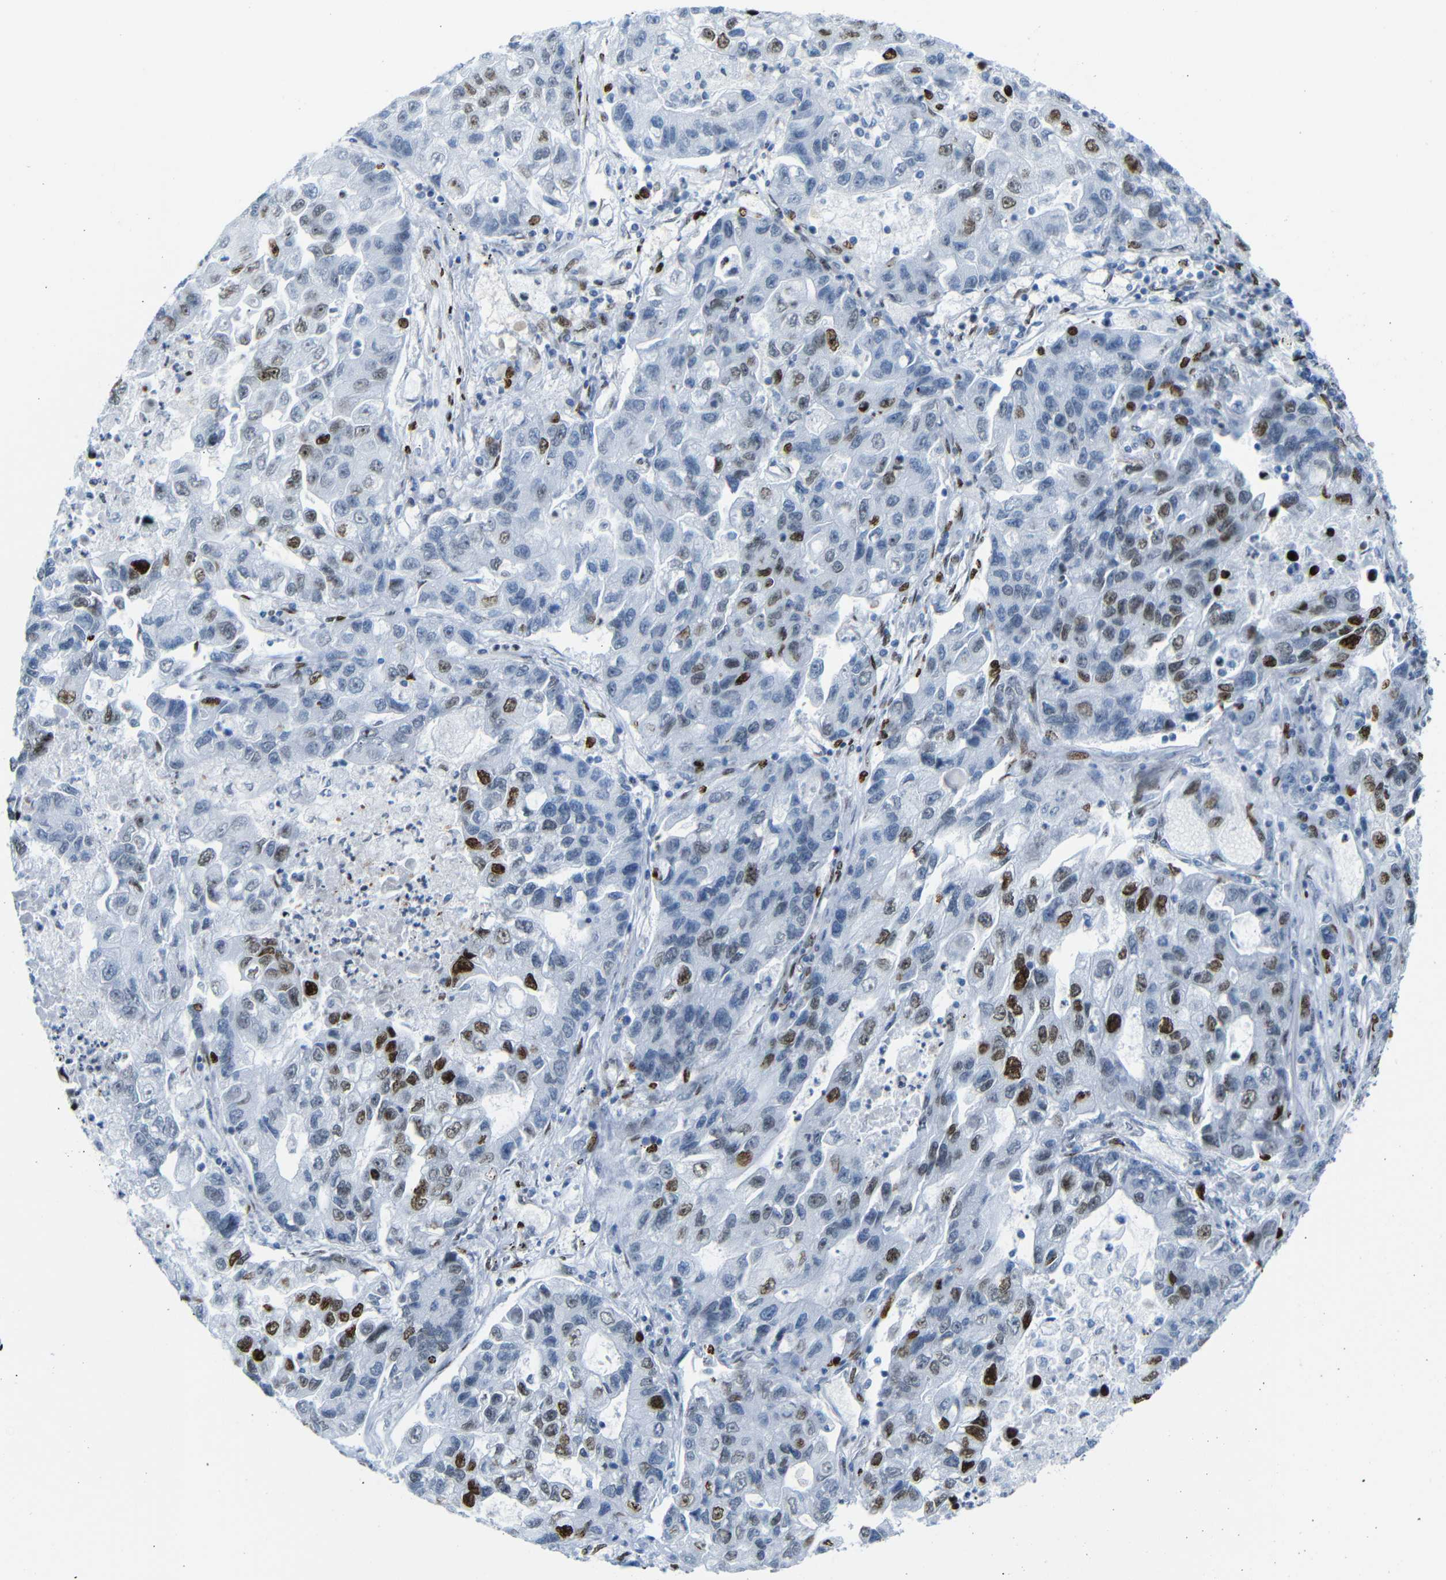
{"staining": {"intensity": "strong", "quantity": ">75%", "location": "nuclear"}, "tissue": "lung cancer", "cell_type": "Tumor cells", "image_type": "cancer", "snomed": [{"axis": "morphology", "description": "Adenocarcinoma, NOS"}, {"axis": "topography", "description": "Lung"}], "caption": "Adenocarcinoma (lung) tissue exhibits strong nuclear positivity in about >75% of tumor cells", "gene": "NPIPB15", "patient": {"sex": "female", "age": 51}}